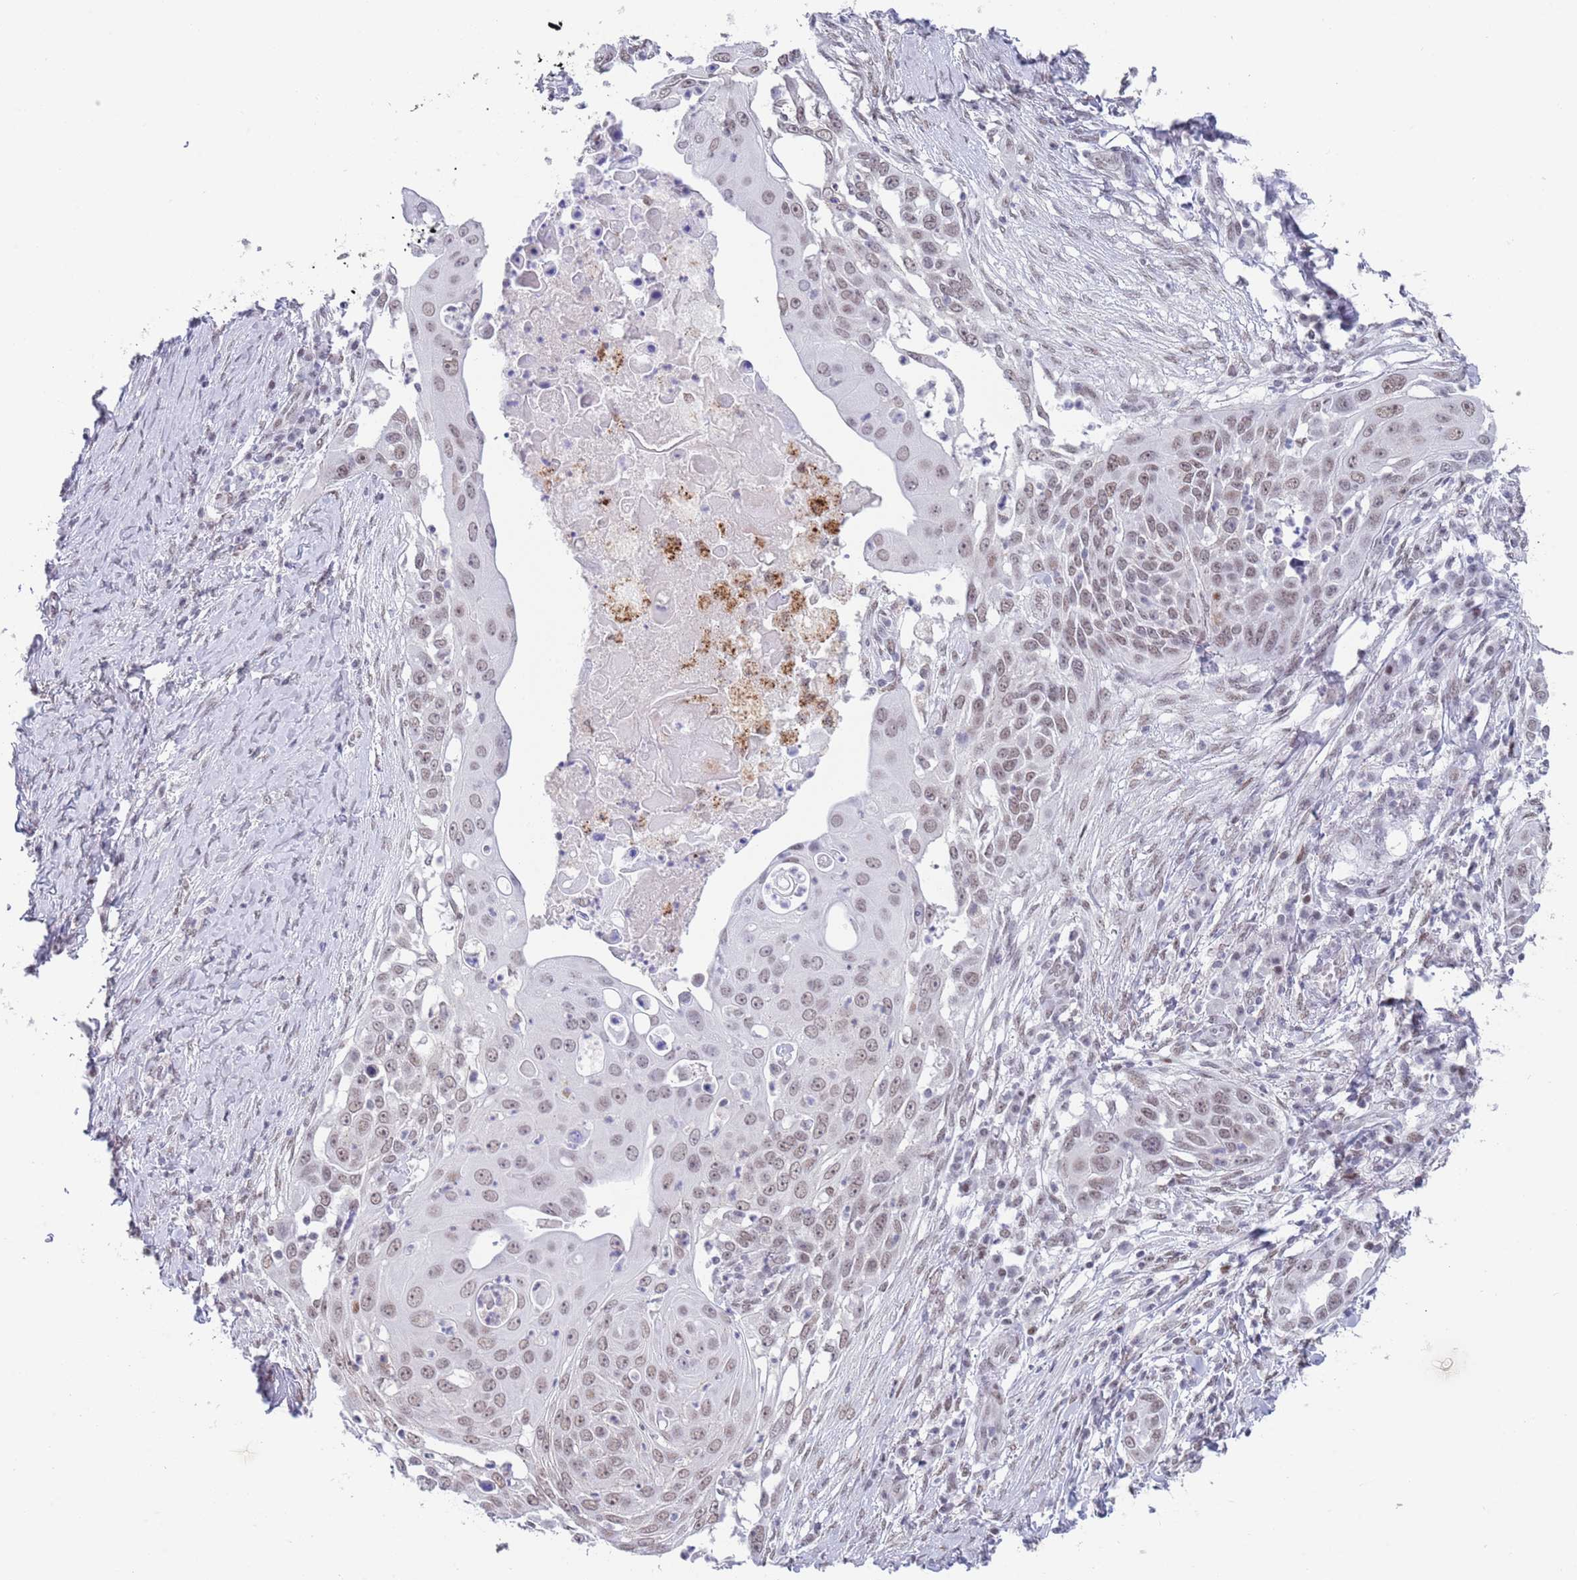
{"staining": {"intensity": "moderate", "quantity": ">75%", "location": "nuclear"}, "tissue": "skin cancer", "cell_type": "Tumor cells", "image_type": "cancer", "snomed": [{"axis": "morphology", "description": "Squamous cell carcinoma, NOS"}, {"axis": "topography", "description": "Skin"}], "caption": "This photomicrograph demonstrates IHC staining of skin cancer (squamous cell carcinoma), with medium moderate nuclear positivity in about >75% of tumor cells.", "gene": "ZNF382", "patient": {"sex": "female", "age": 44}}